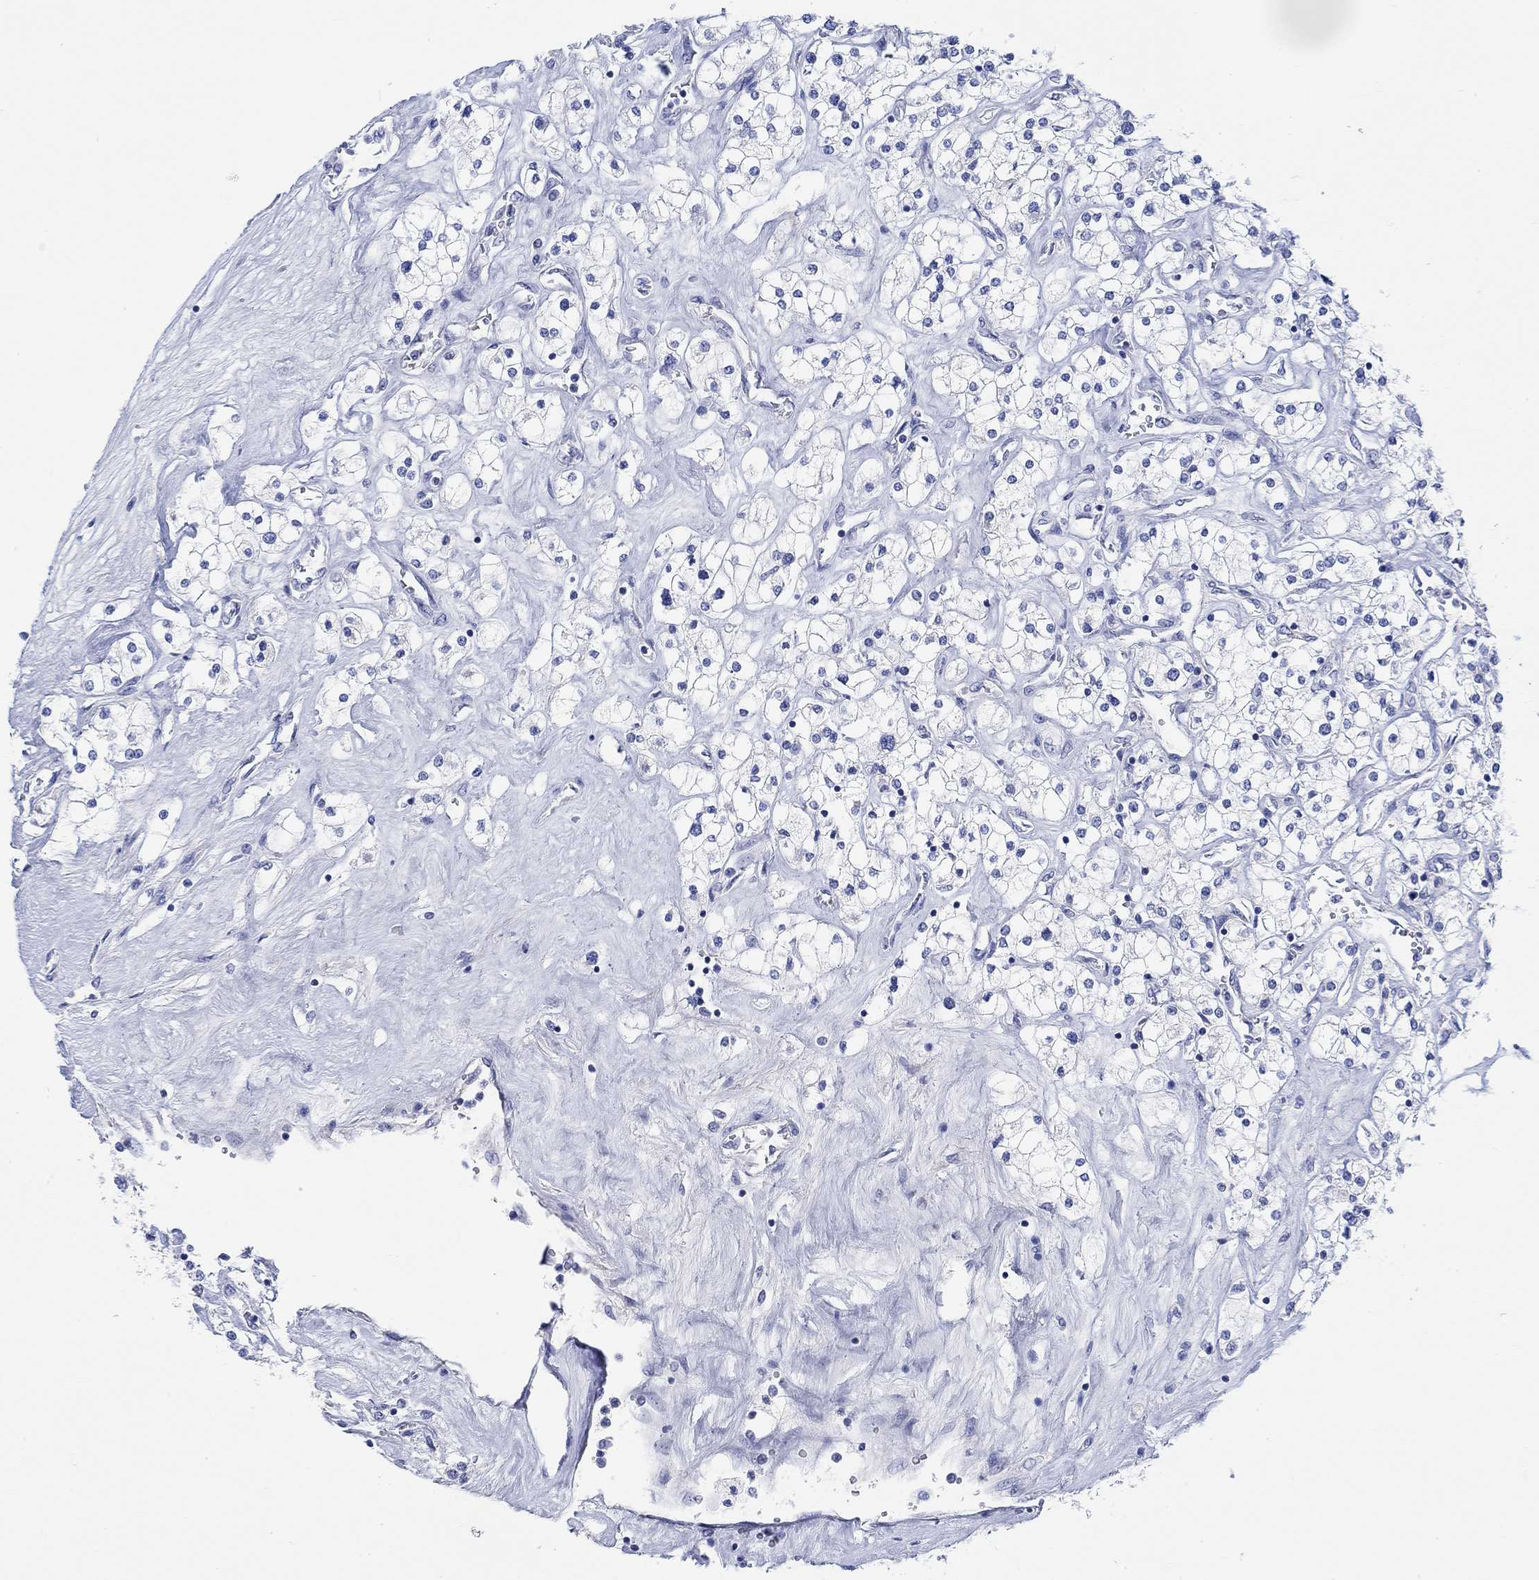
{"staining": {"intensity": "negative", "quantity": "none", "location": "none"}, "tissue": "renal cancer", "cell_type": "Tumor cells", "image_type": "cancer", "snomed": [{"axis": "morphology", "description": "Adenocarcinoma, NOS"}, {"axis": "topography", "description": "Kidney"}], "caption": "This is an immunohistochemistry (IHC) image of renal adenocarcinoma. There is no positivity in tumor cells.", "gene": "REEP6", "patient": {"sex": "male", "age": 80}}